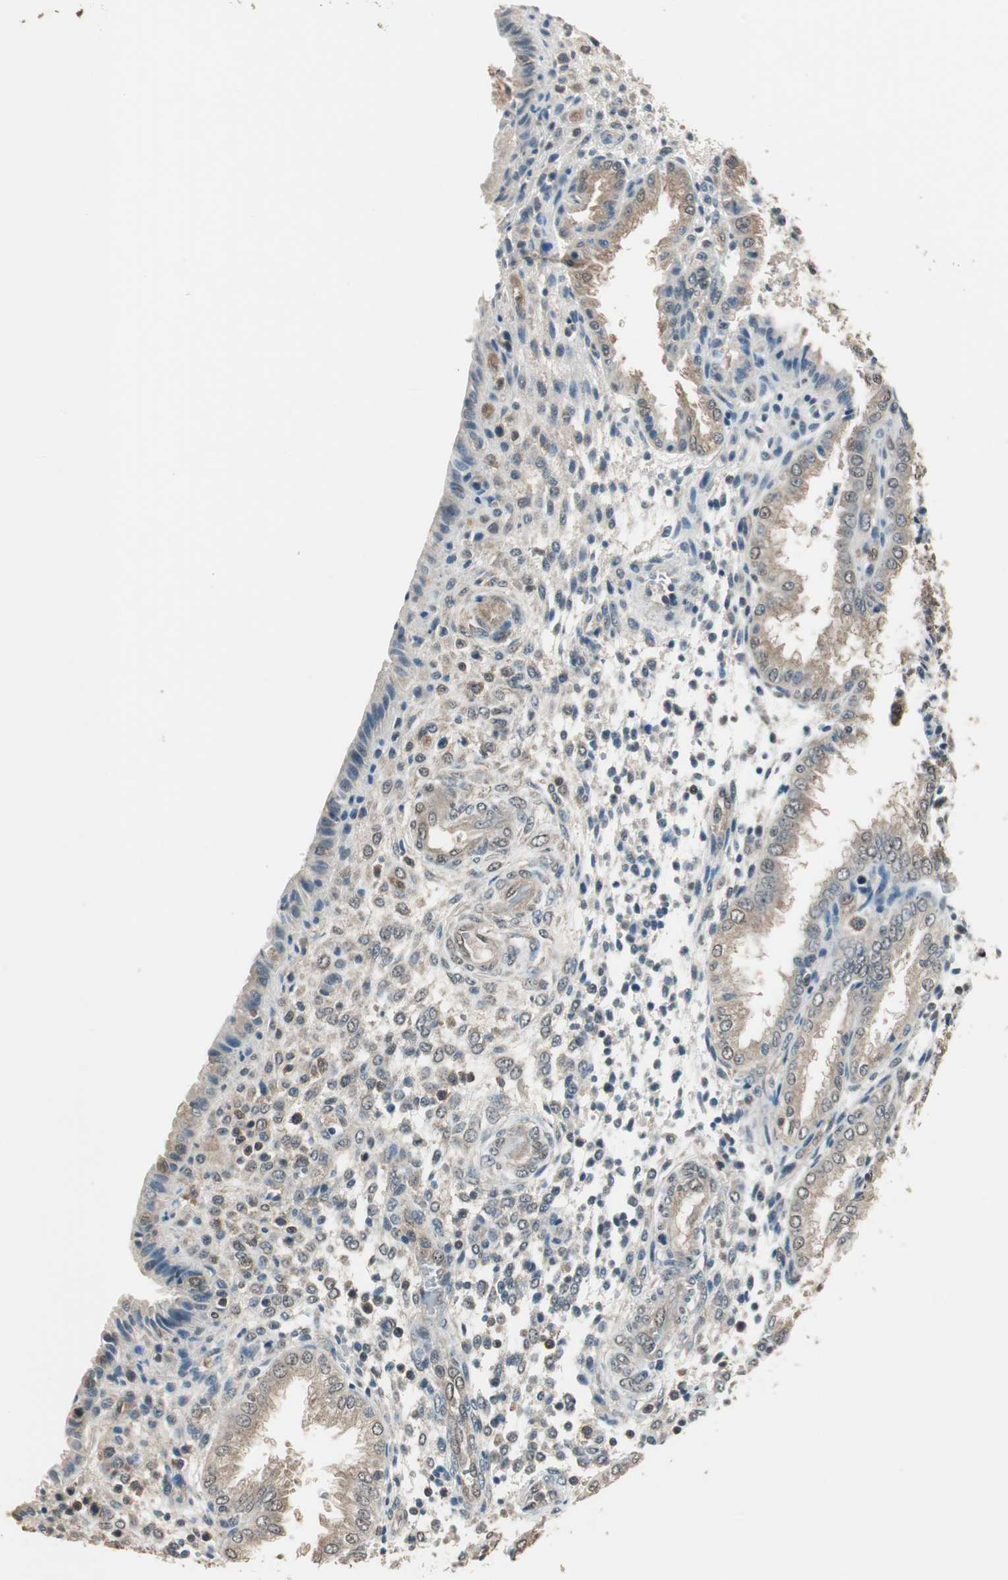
{"staining": {"intensity": "weak", "quantity": "<25%", "location": "cytoplasmic/membranous"}, "tissue": "endometrium", "cell_type": "Cells in endometrial stroma", "image_type": "normal", "snomed": [{"axis": "morphology", "description": "Normal tissue, NOS"}, {"axis": "topography", "description": "Endometrium"}], "caption": "Cells in endometrial stroma show no significant expression in benign endometrium. Brightfield microscopy of immunohistochemistry stained with DAB (brown) and hematoxylin (blue), captured at high magnification.", "gene": "USP5", "patient": {"sex": "female", "age": 33}}